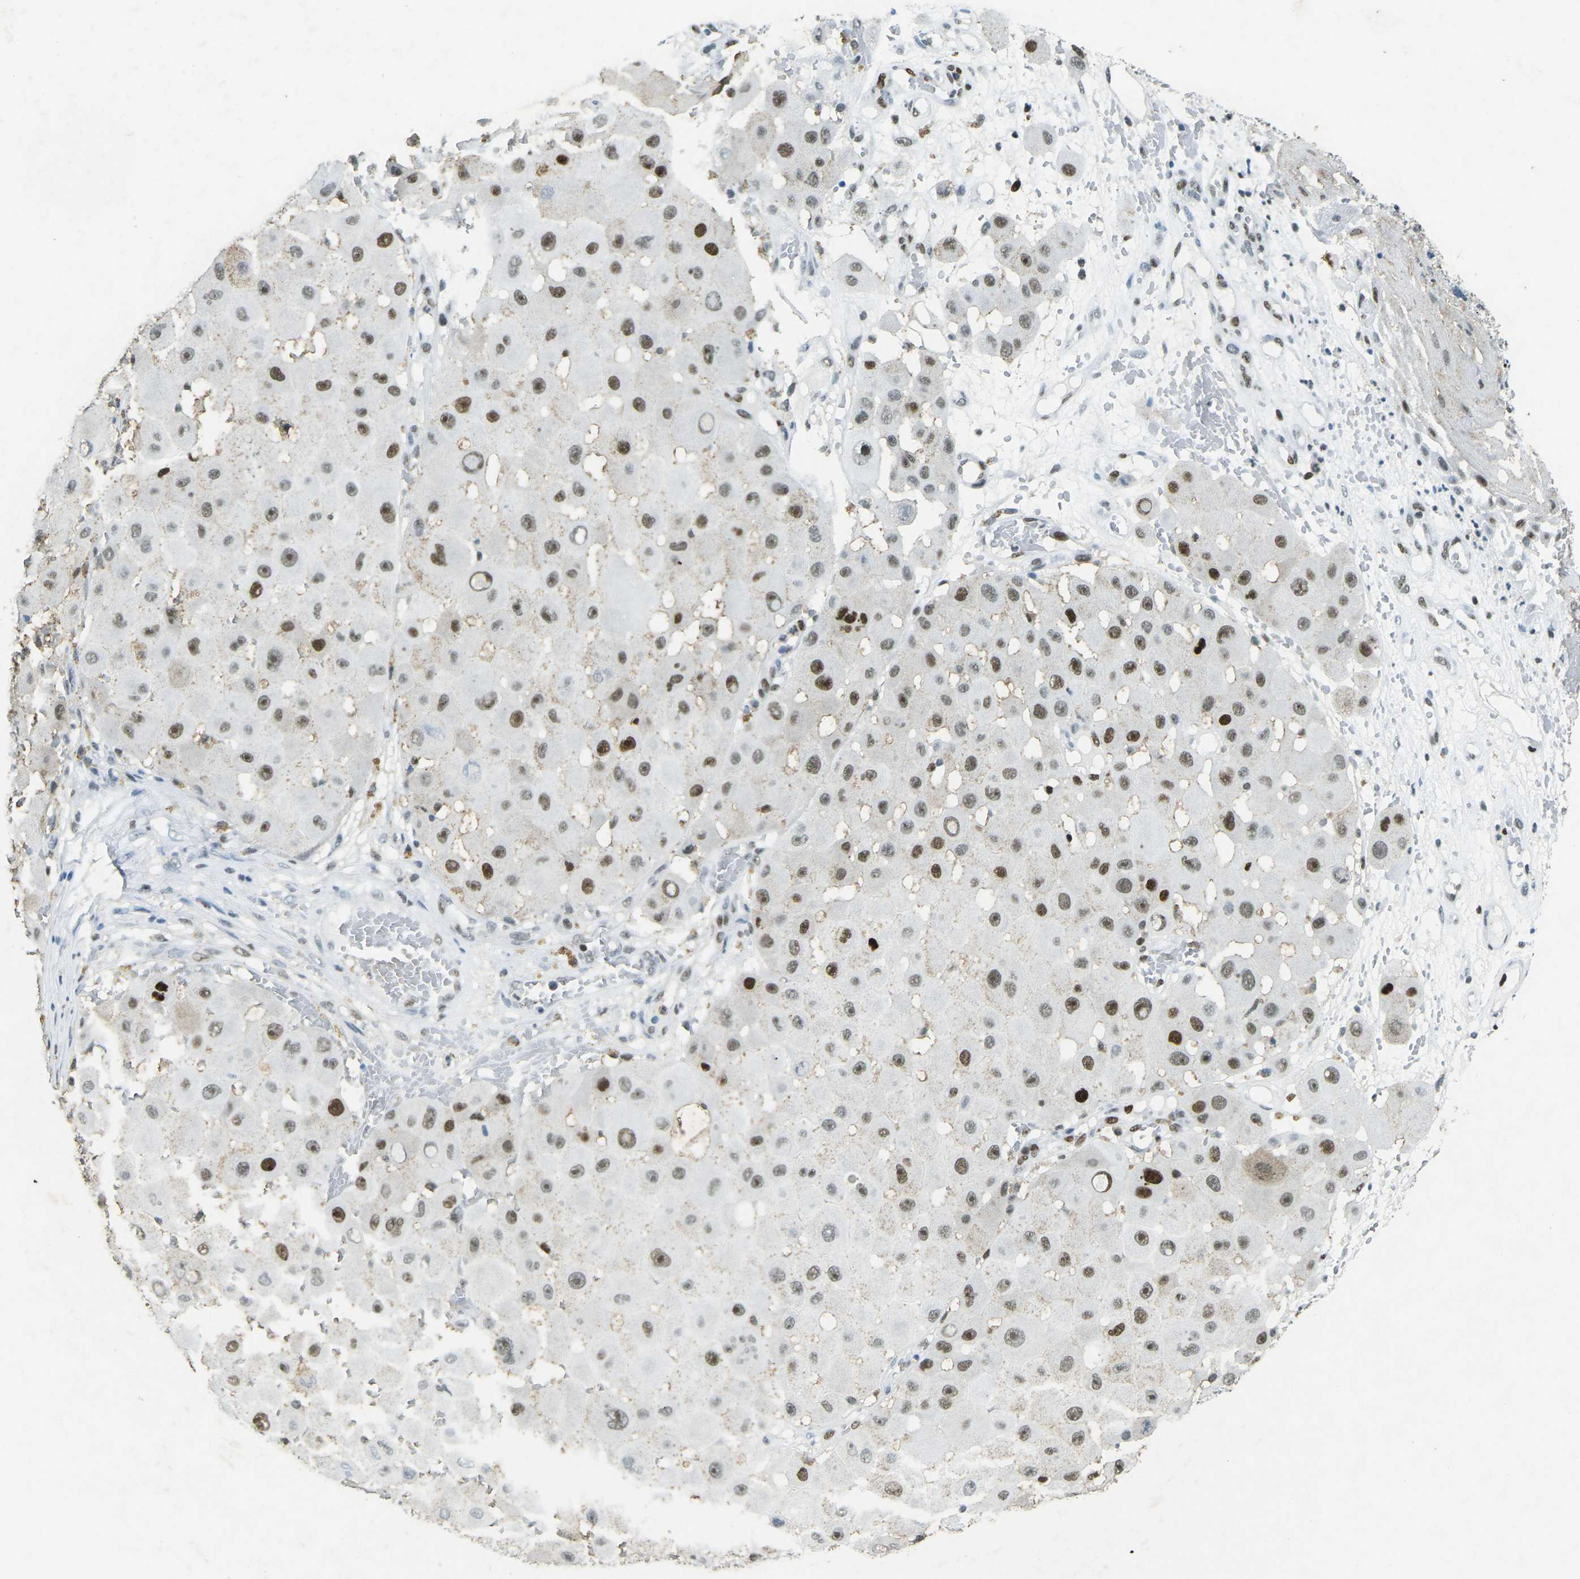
{"staining": {"intensity": "moderate", "quantity": ">75%", "location": "nuclear"}, "tissue": "melanoma", "cell_type": "Tumor cells", "image_type": "cancer", "snomed": [{"axis": "morphology", "description": "Malignant melanoma, NOS"}, {"axis": "topography", "description": "Skin"}], "caption": "Moderate nuclear positivity is identified in about >75% of tumor cells in melanoma.", "gene": "RB1", "patient": {"sex": "female", "age": 81}}